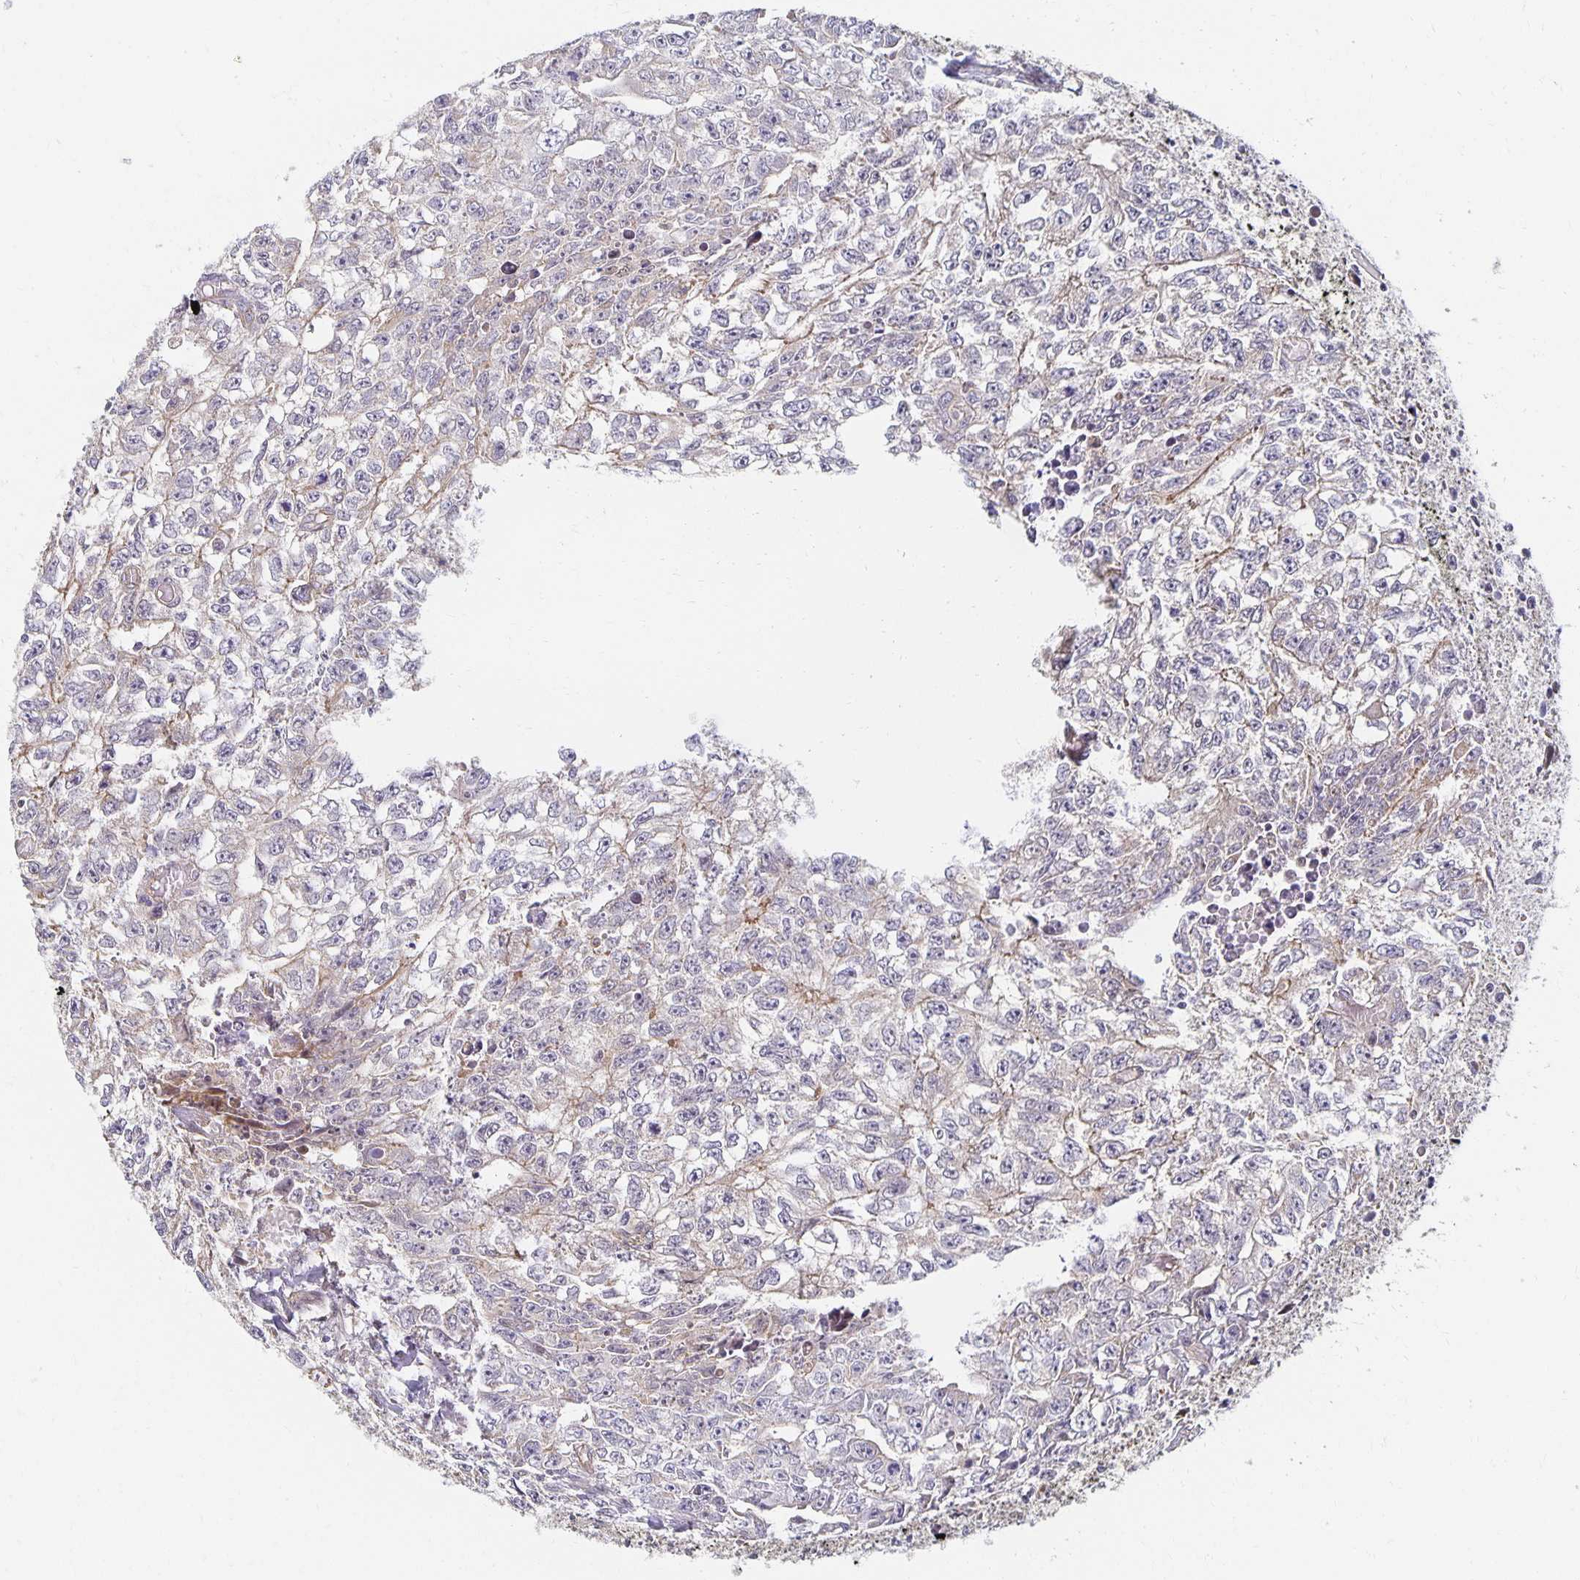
{"staining": {"intensity": "weak", "quantity": "<25%", "location": "cytoplasmic/membranous"}, "tissue": "testis cancer", "cell_type": "Tumor cells", "image_type": "cancer", "snomed": [{"axis": "morphology", "description": "Carcinoma, Embryonal, NOS"}, {"axis": "morphology", "description": "Teratoma, malignant, NOS"}, {"axis": "topography", "description": "Testis"}], "caption": "Tumor cells show no significant protein staining in testis malignant teratoma.", "gene": "SORL1", "patient": {"sex": "male", "age": 24}}